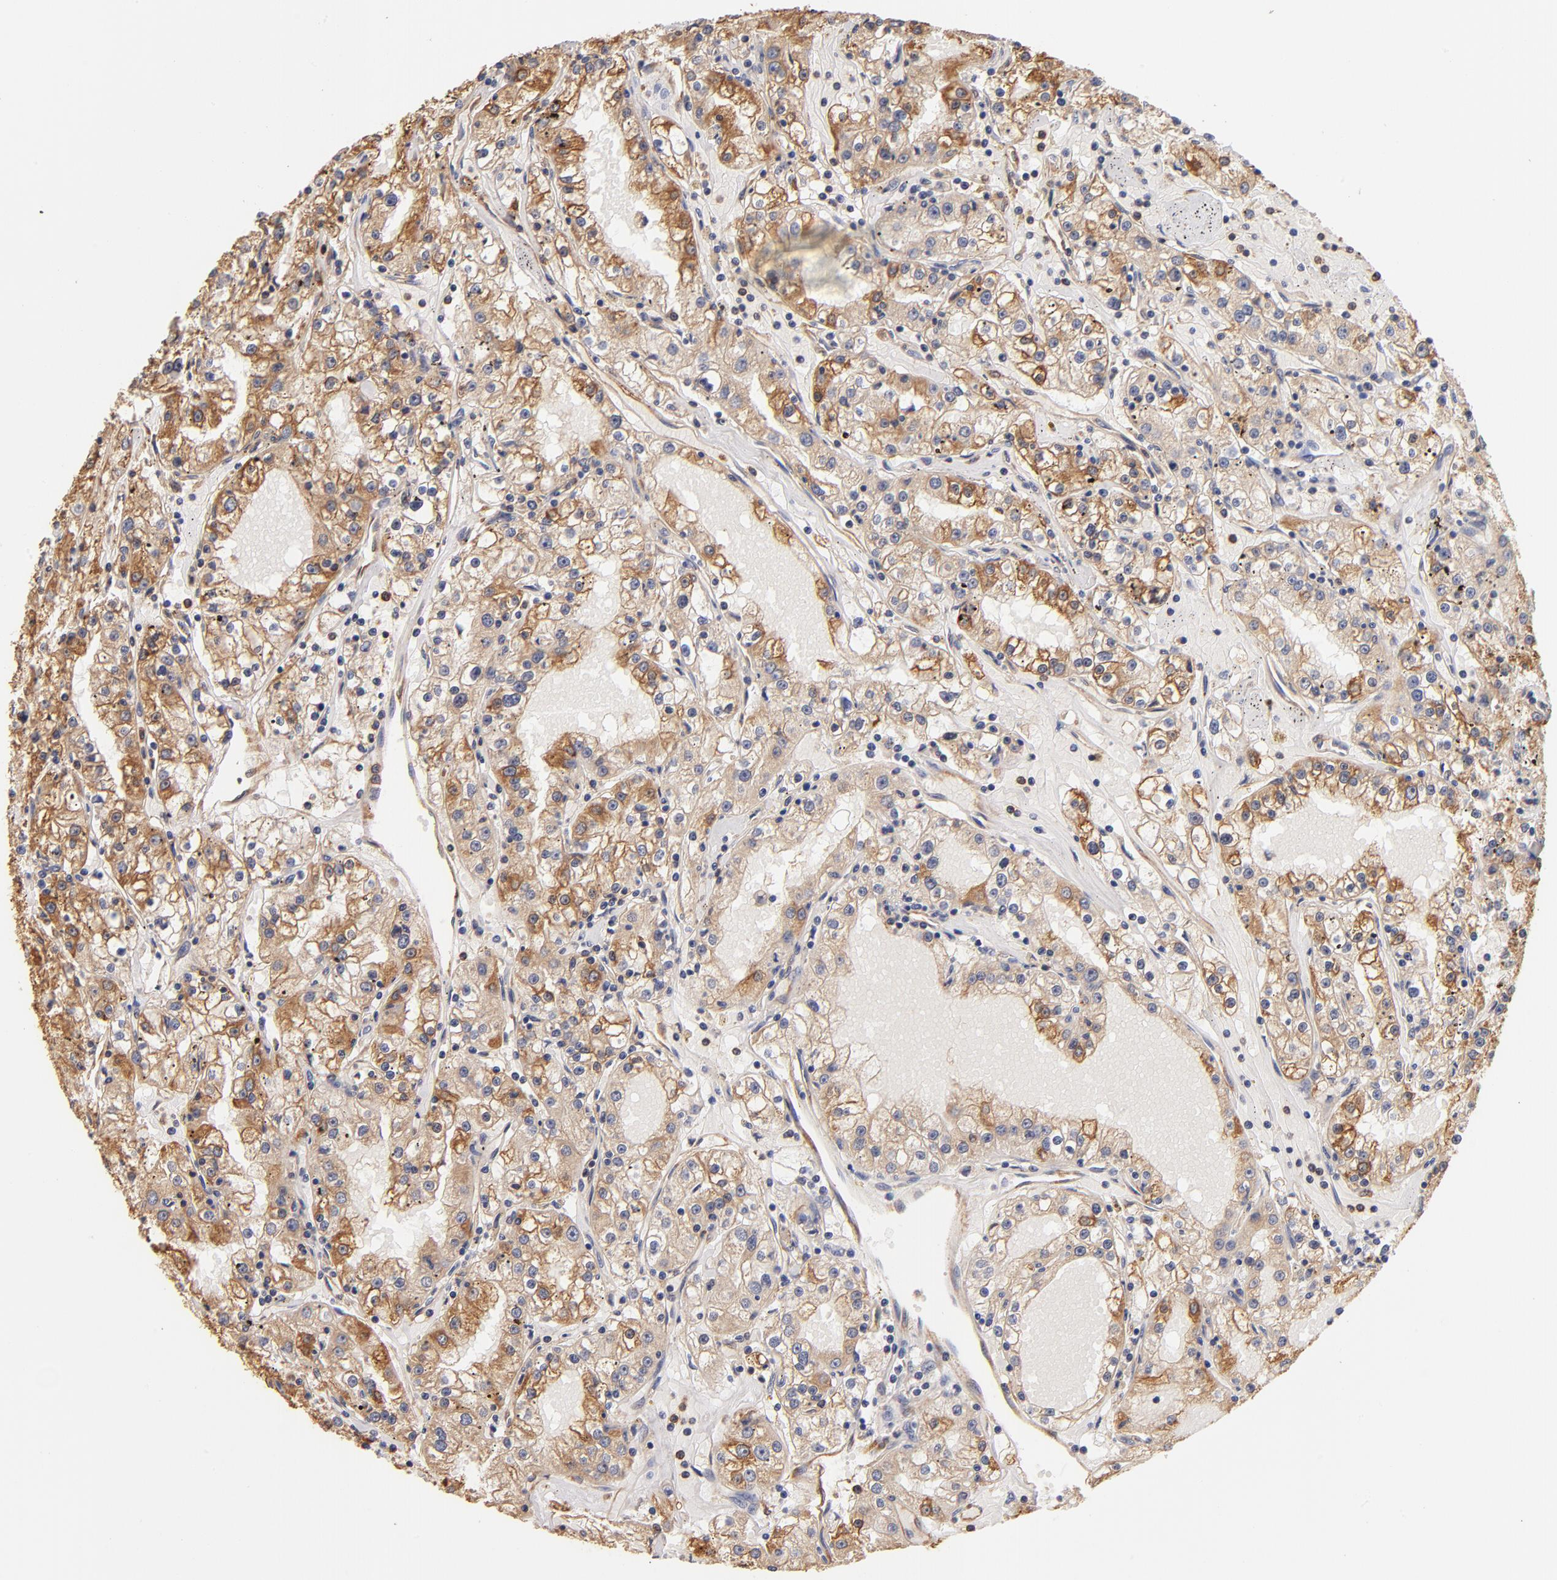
{"staining": {"intensity": "weak", "quantity": "25%-75%", "location": "cytoplasmic/membranous"}, "tissue": "renal cancer", "cell_type": "Tumor cells", "image_type": "cancer", "snomed": [{"axis": "morphology", "description": "Adenocarcinoma, NOS"}, {"axis": "topography", "description": "Kidney"}], "caption": "Renal cancer stained for a protein (brown) displays weak cytoplasmic/membranous positive staining in approximately 25%-75% of tumor cells.", "gene": "FCMR", "patient": {"sex": "male", "age": 56}}